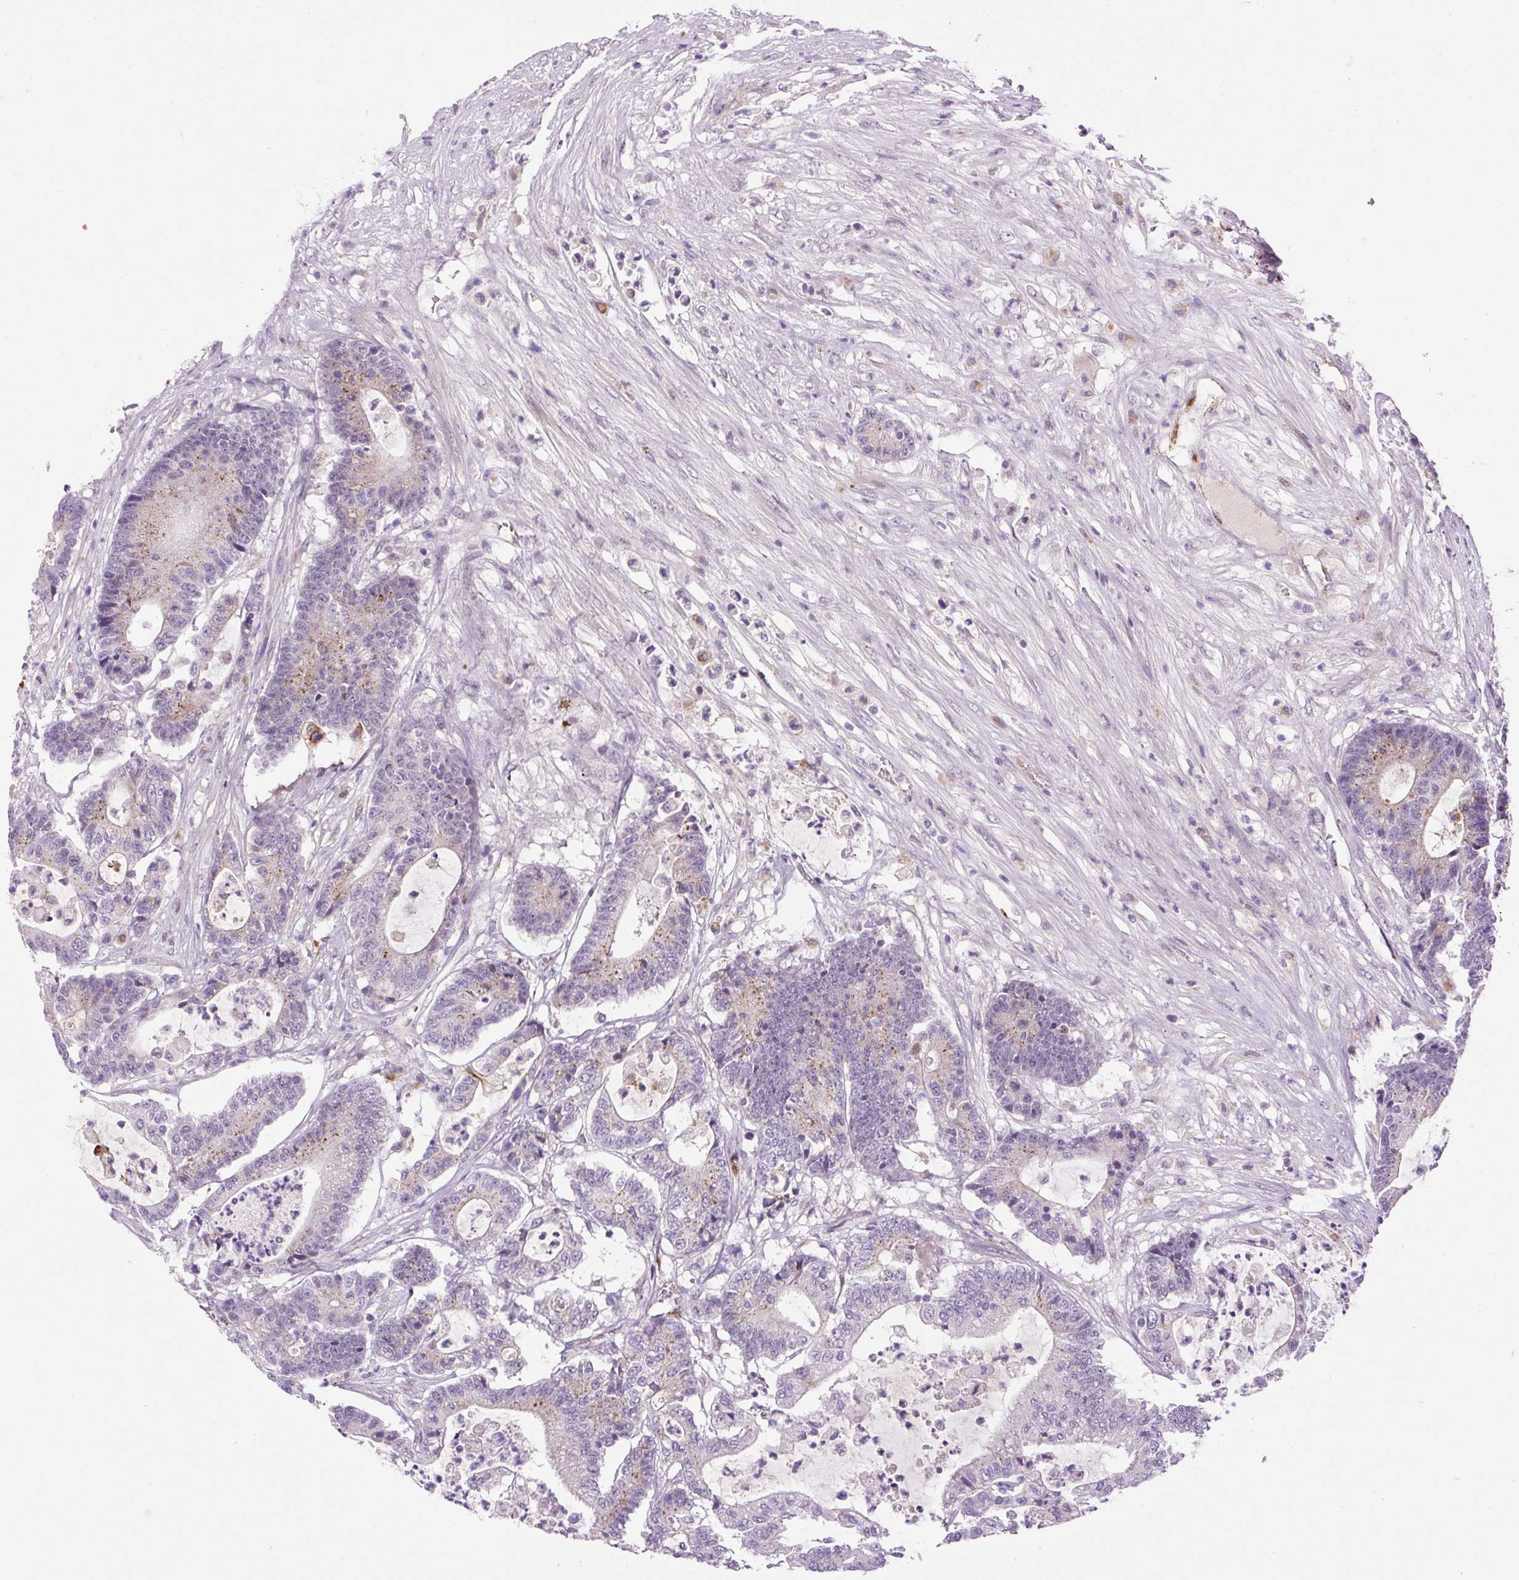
{"staining": {"intensity": "weak", "quantity": "25%-75%", "location": "cytoplasmic/membranous"}, "tissue": "colorectal cancer", "cell_type": "Tumor cells", "image_type": "cancer", "snomed": [{"axis": "morphology", "description": "Adenocarcinoma, NOS"}, {"axis": "topography", "description": "Colon"}], "caption": "IHC staining of adenocarcinoma (colorectal), which demonstrates low levels of weak cytoplasmic/membranous positivity in approximately 25%-75% of tumor cells indicating weak cytoplasmic/membranous protein positivity. The staining was performed using DAB (brown) for protein detection and nuclei were counterstained in hematoxylin (blue).", "gene": "LEFTY2", "patient": {"sex": "female", "age": 84}}